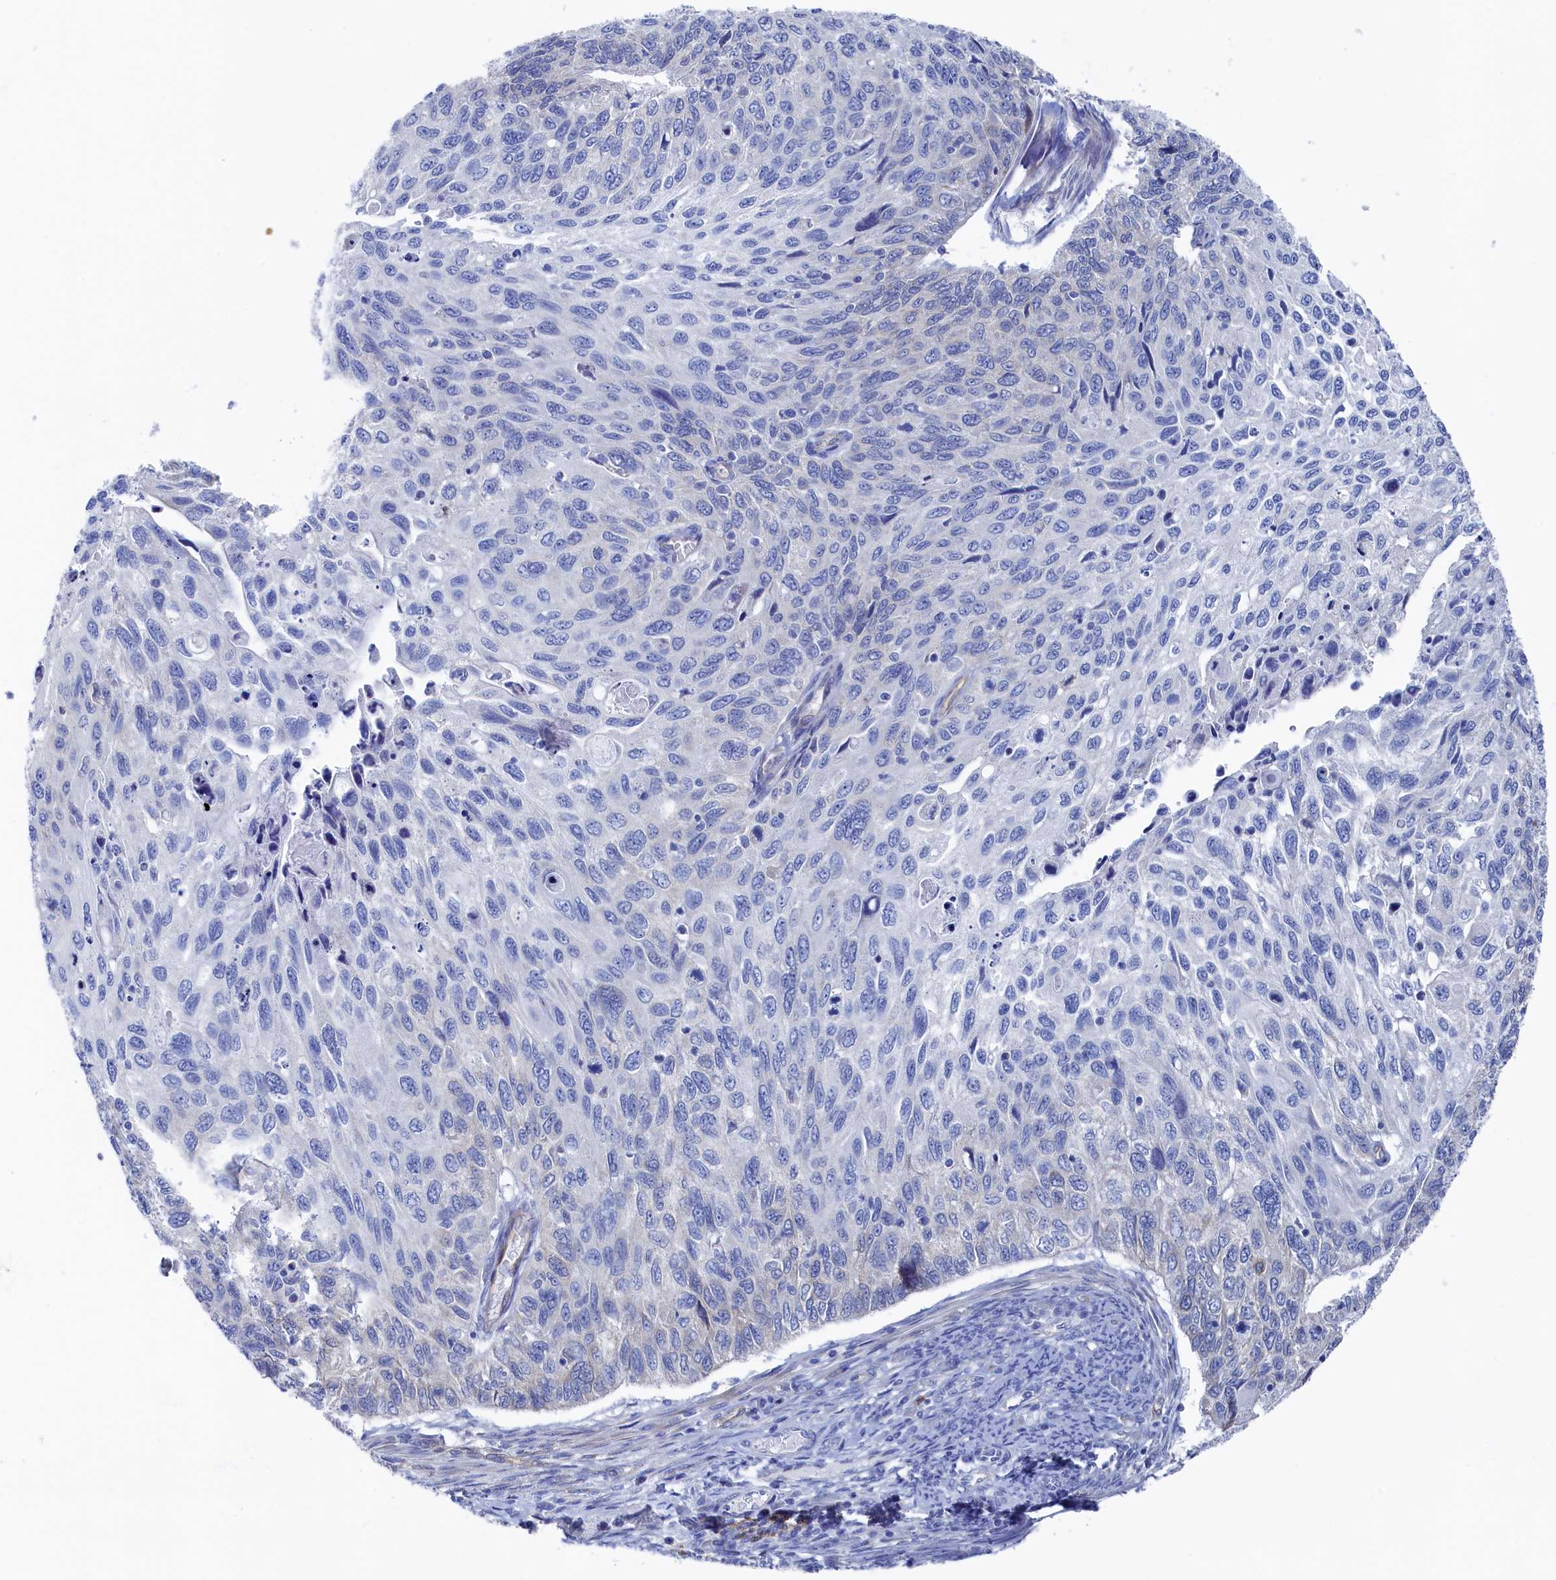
{"staining": {"intensity": "negative", "quantity": "none", "location": "none"}, "tissue": "cervical cancer", "cell_type": "Tumor cells", "image_type": "cancer", "snomed": [{"axis": "morphology", "description": "Squamous cell carcinoma, NOS"}, {"axis": "topography", "description": "Cervix"}], "caption": "A high-resolution histopathology image shows immunohistochemistry (IHC) staining of cervical cancer, which demonstrates no significant expression in tumor cells.", "gene": "TMOD2", "patient": {"sex": "female", "age": 70}}